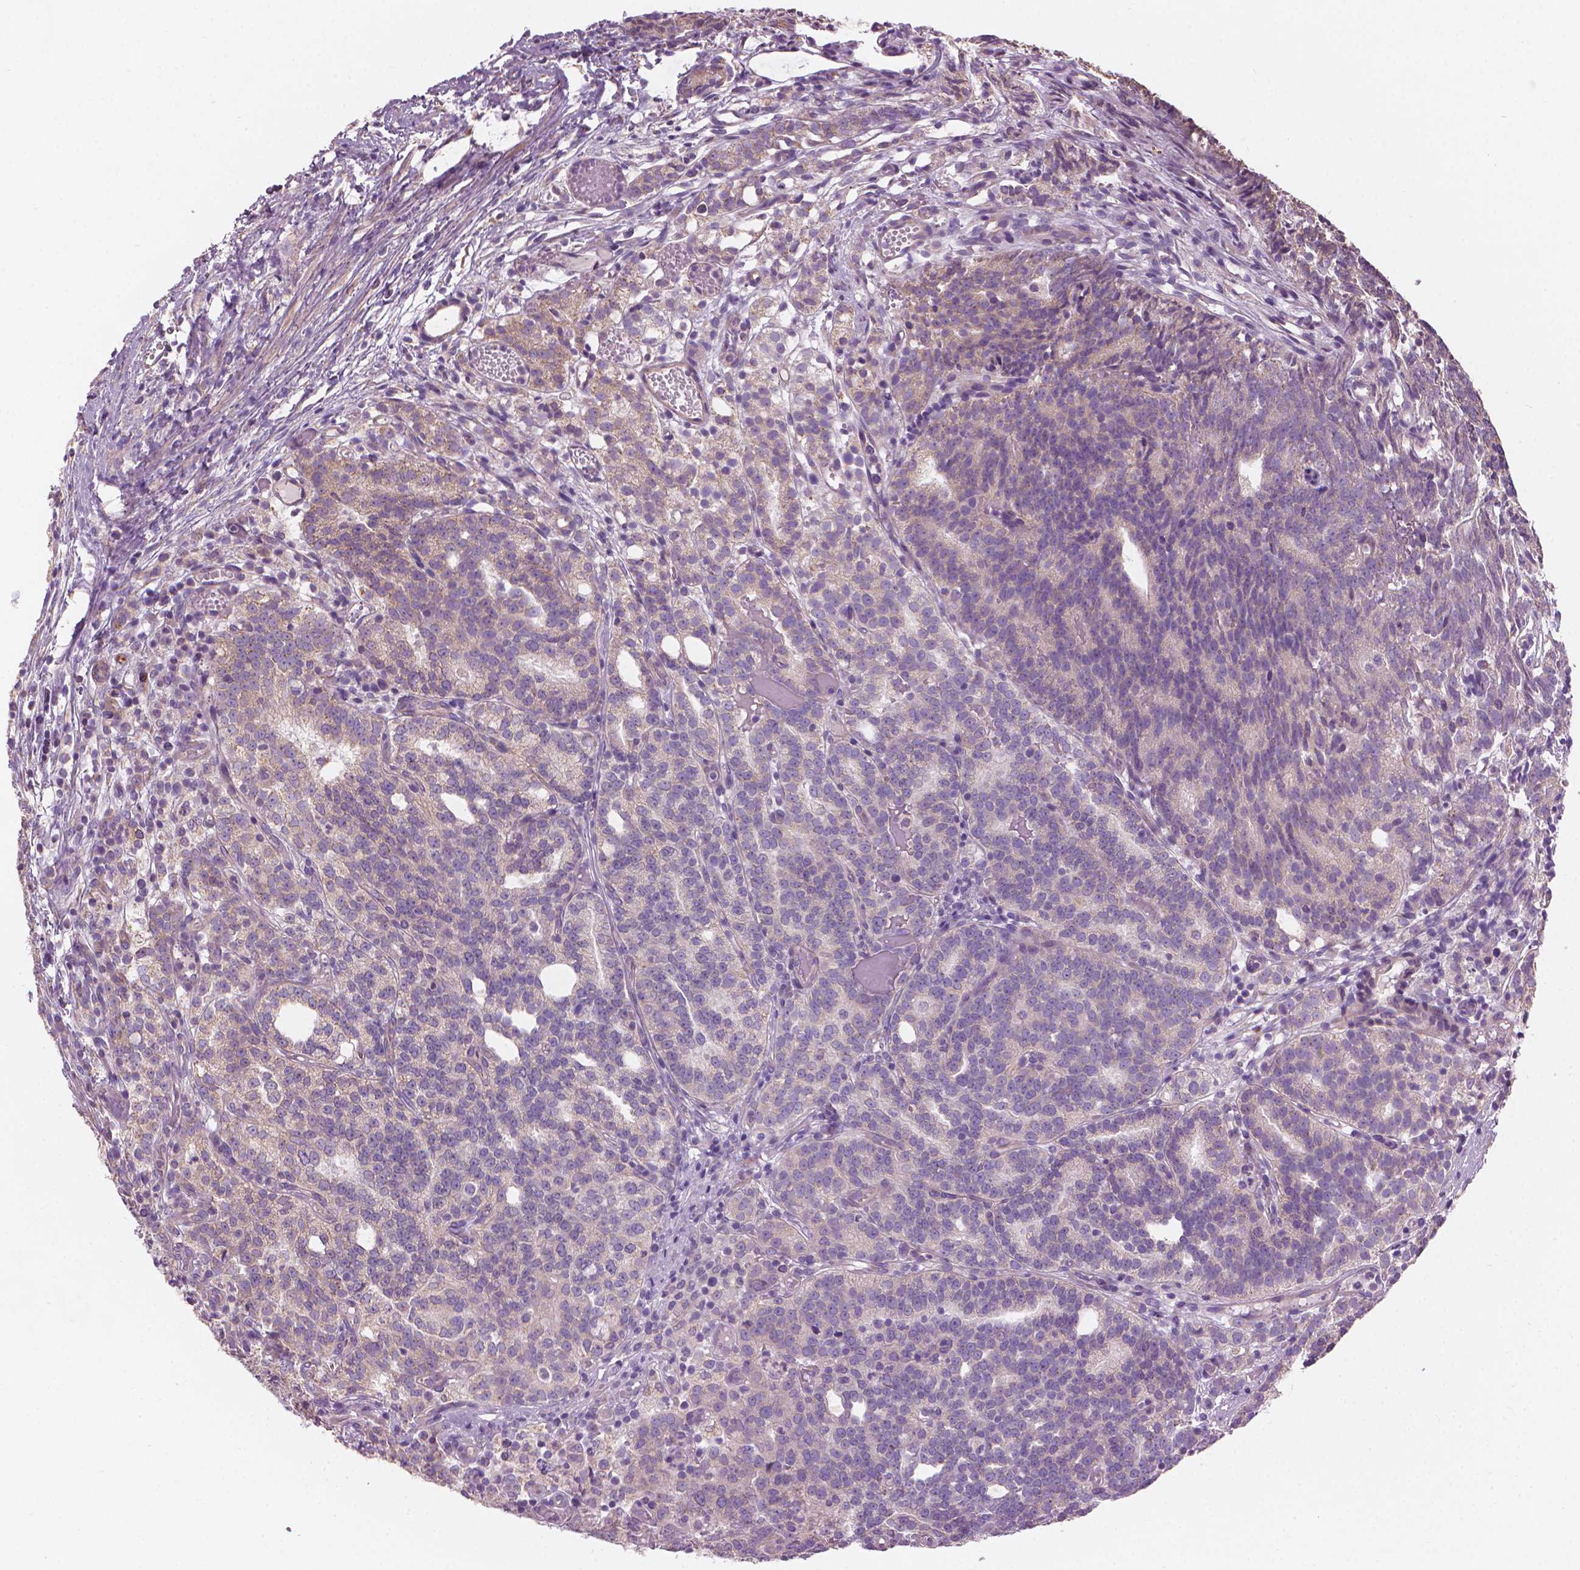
{"staining": {"intensity": "negative", "quantity": "none", "location": "none"}, "tissue": "prostate cancer", "cell_type": "Tumor cells", "image_type": "cancer", "snomed": [{"axis": "morphology", "description": "Adenocarcinoma, High grade"}, {"axis": "topography", "description": "Prostate"}], "caption": "This is an immunohistochemistry (IHC) photomicrograph of human prostate cancer. There is no staining in tumor cells.", "gene": "TTC29", "patient": {"sex": "male", "age": 53}}